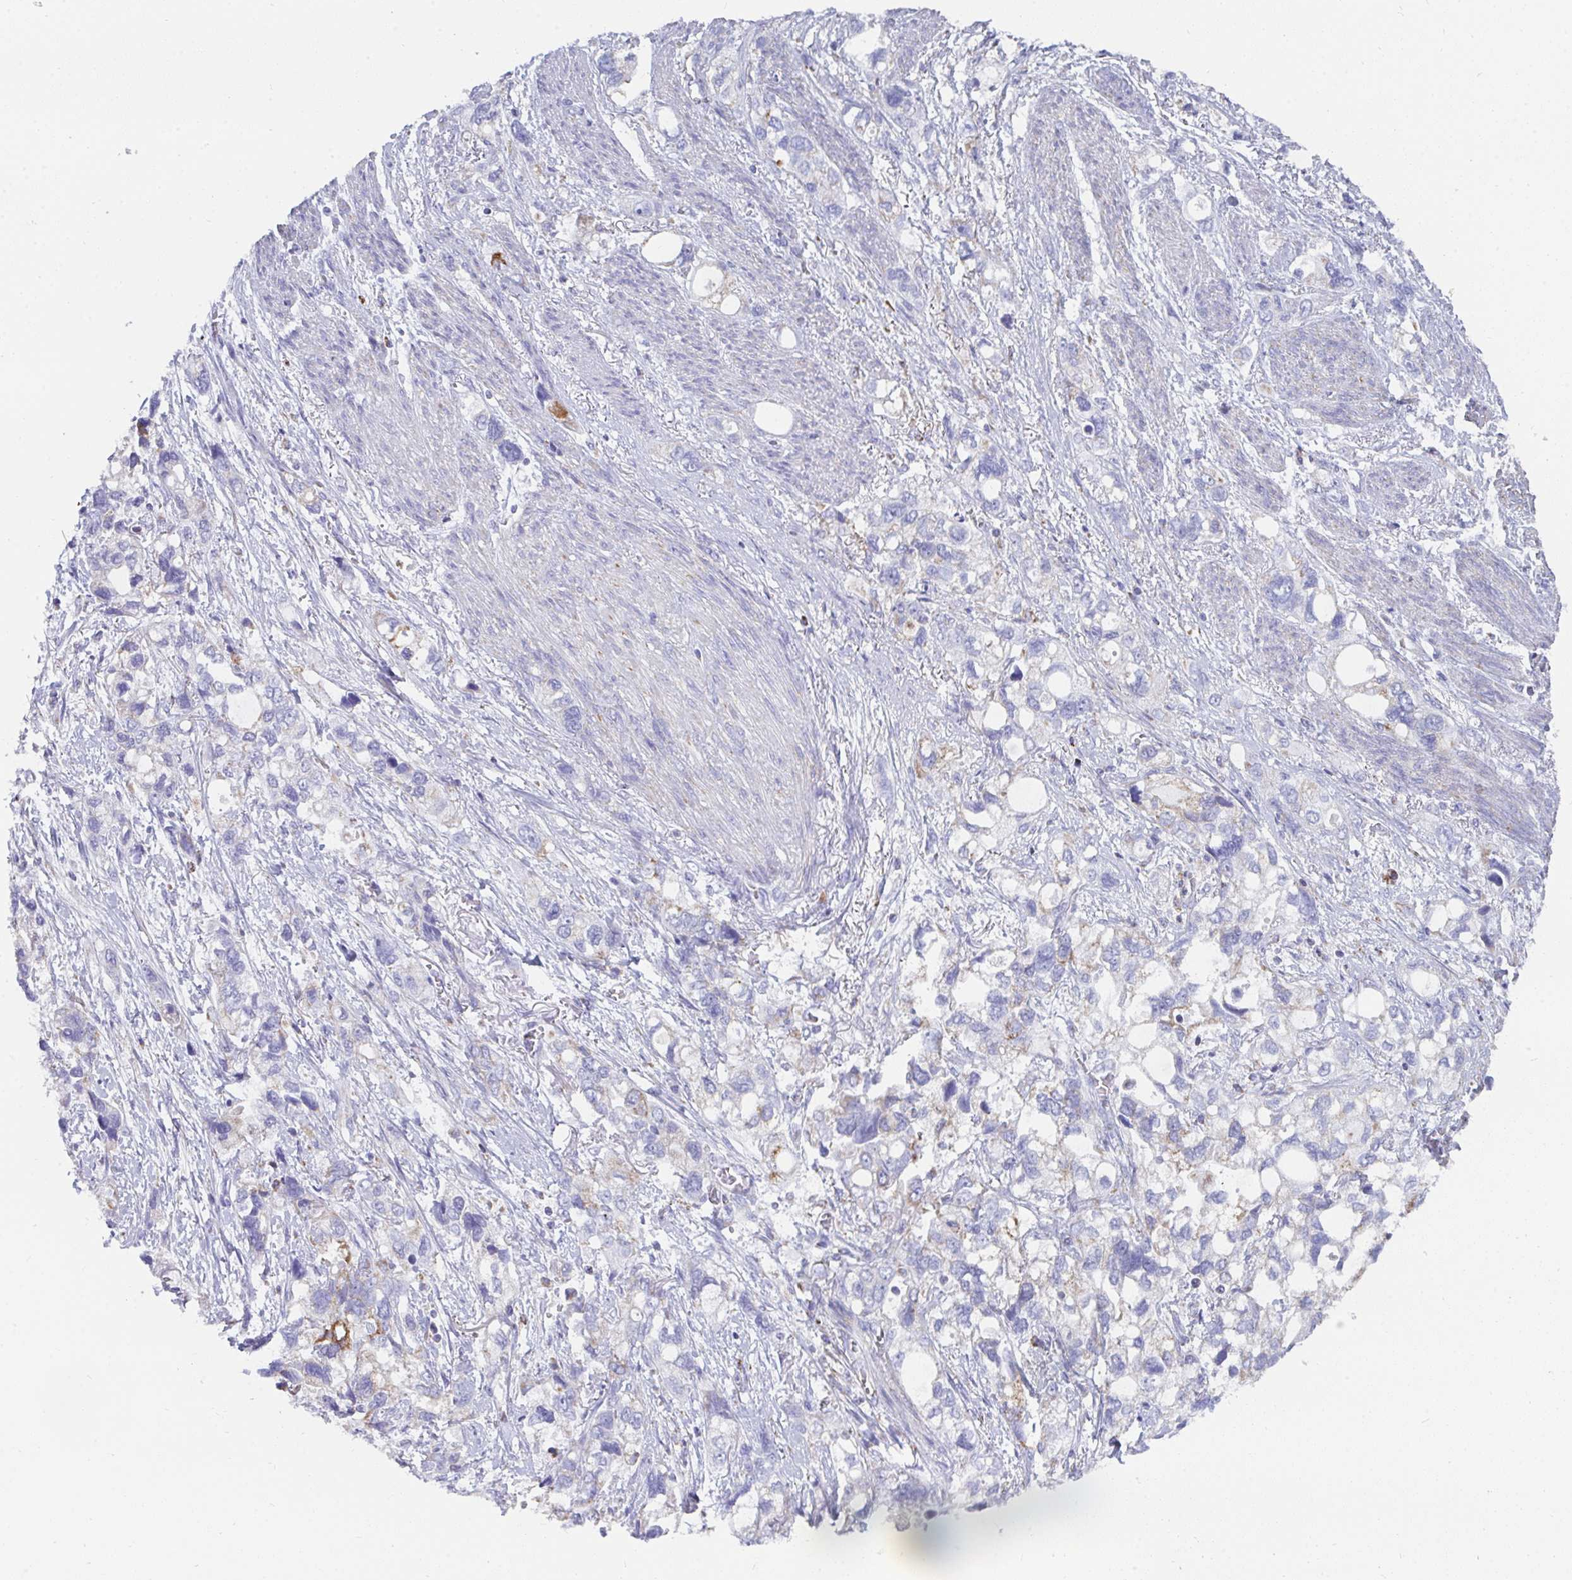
{"staining": {"intensity": "negative", "quantity": "none", "location": "none"}, "tissue": "stomach cancer", "cell_type": "Tumor cells", "image_type": "cancer", "snomed": [{"axis": "morphology", "description": "Adenocarcinoma, NOS"}, {"axis": "topography", "description": "Stomach, upper"}], "caption": "High magnification brightfield microscopy of stomach cancer (adenocarcinoma) stained with DAB (brown) and counterstained with hematoxylin (blue): tumor cells show no significant positivity.", "gene": "AIFM1", "patient": {"sex": "female", "age": 81}}